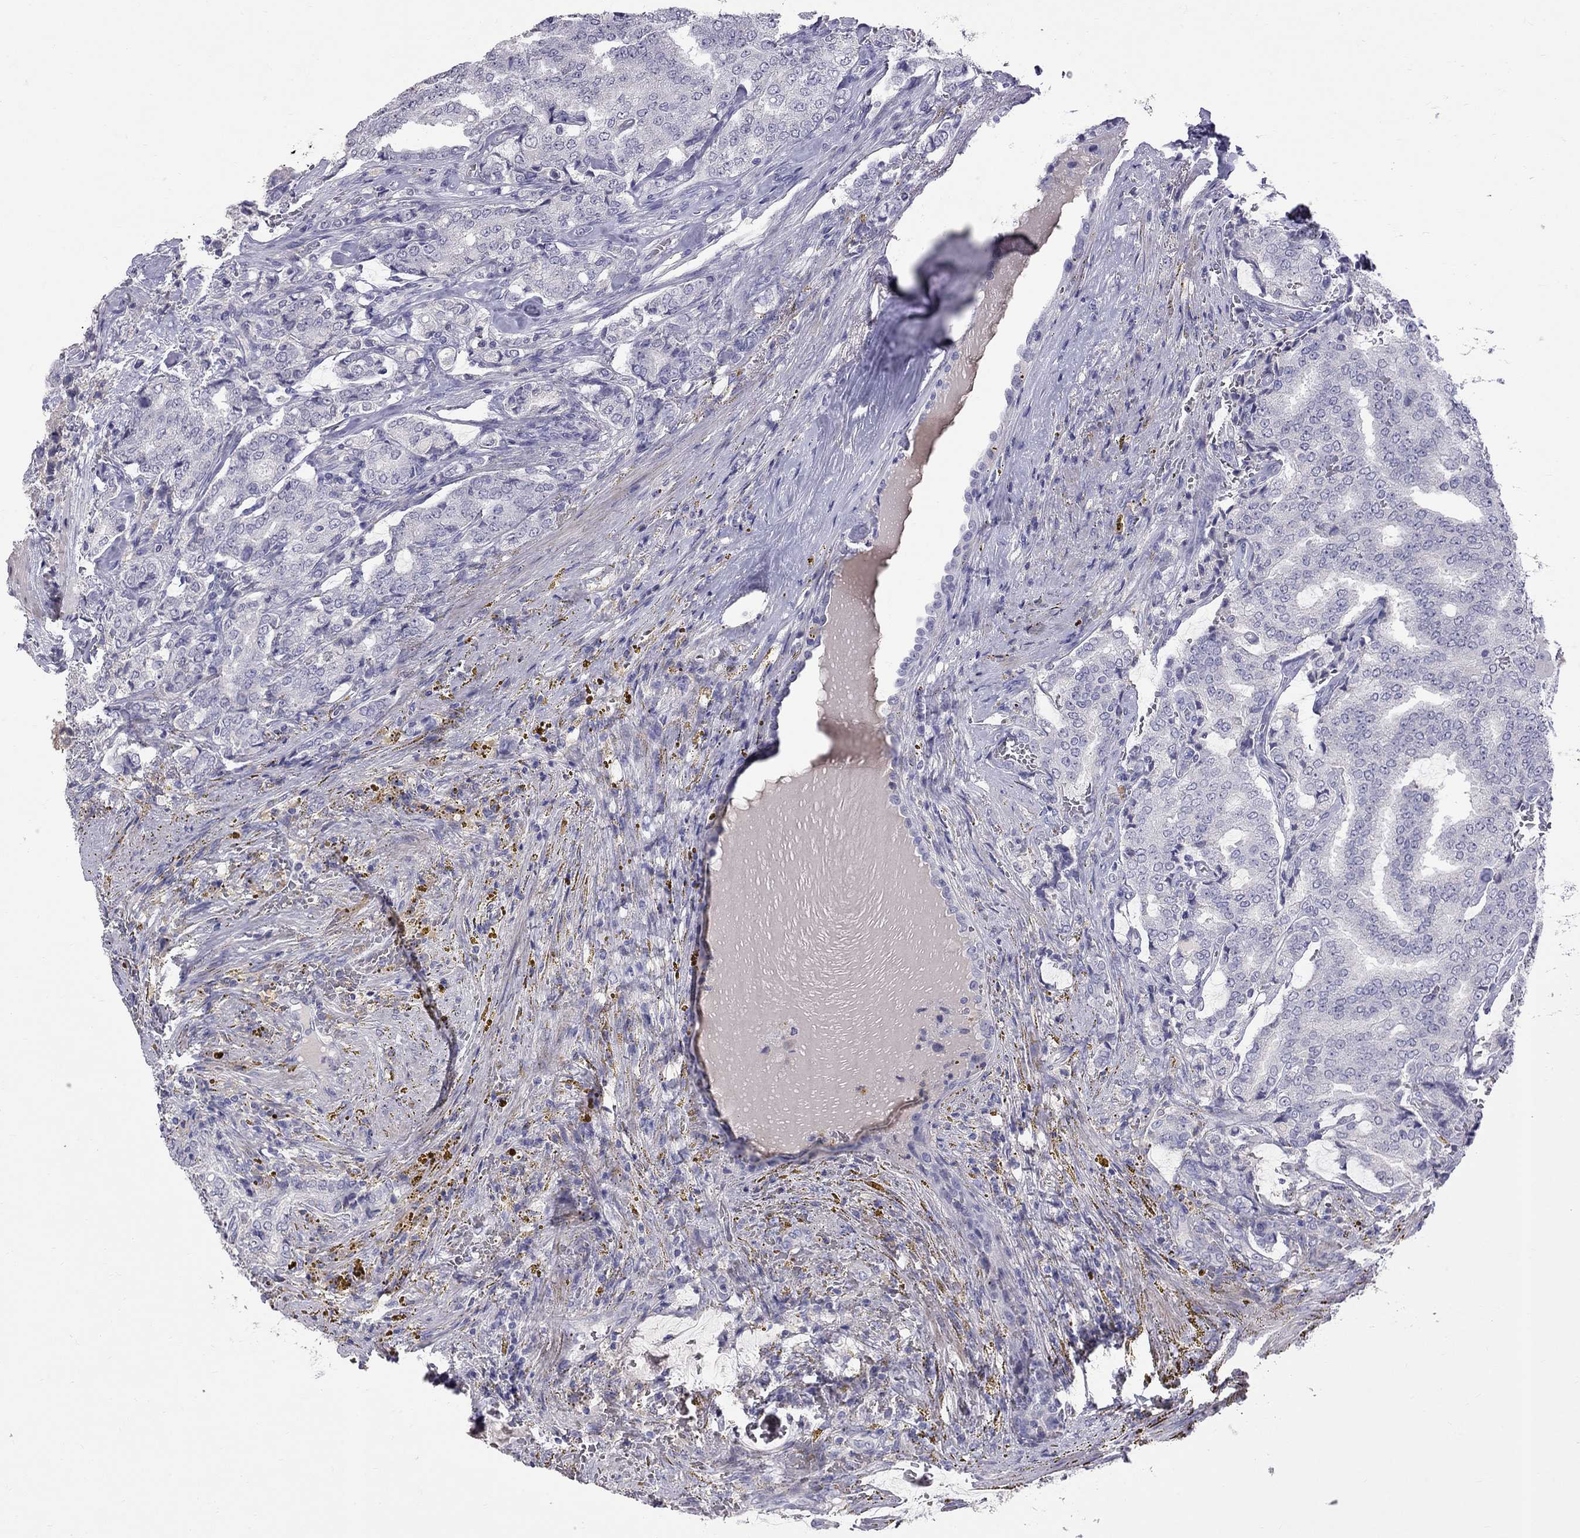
{"staining": {"intensity": "negative", "quantity": "none", "location": "none"}, "tissue": "prostate cancer", "cell_type": "Tumor cells", "image_type": "cancer", "snomed": [{"axis": "morphology", "description": "Adenocarcinoma, NOS"}, {"axis": "topography", "description": "Prostate"}], "caption": "IHC histopathology image of adenocarcinoma (prostate) stained for a protein (brown), which demonstrates no positivity in tumor cells.", "gene": "CFAP91", "patient": {"sex": "male", "age": 65}}